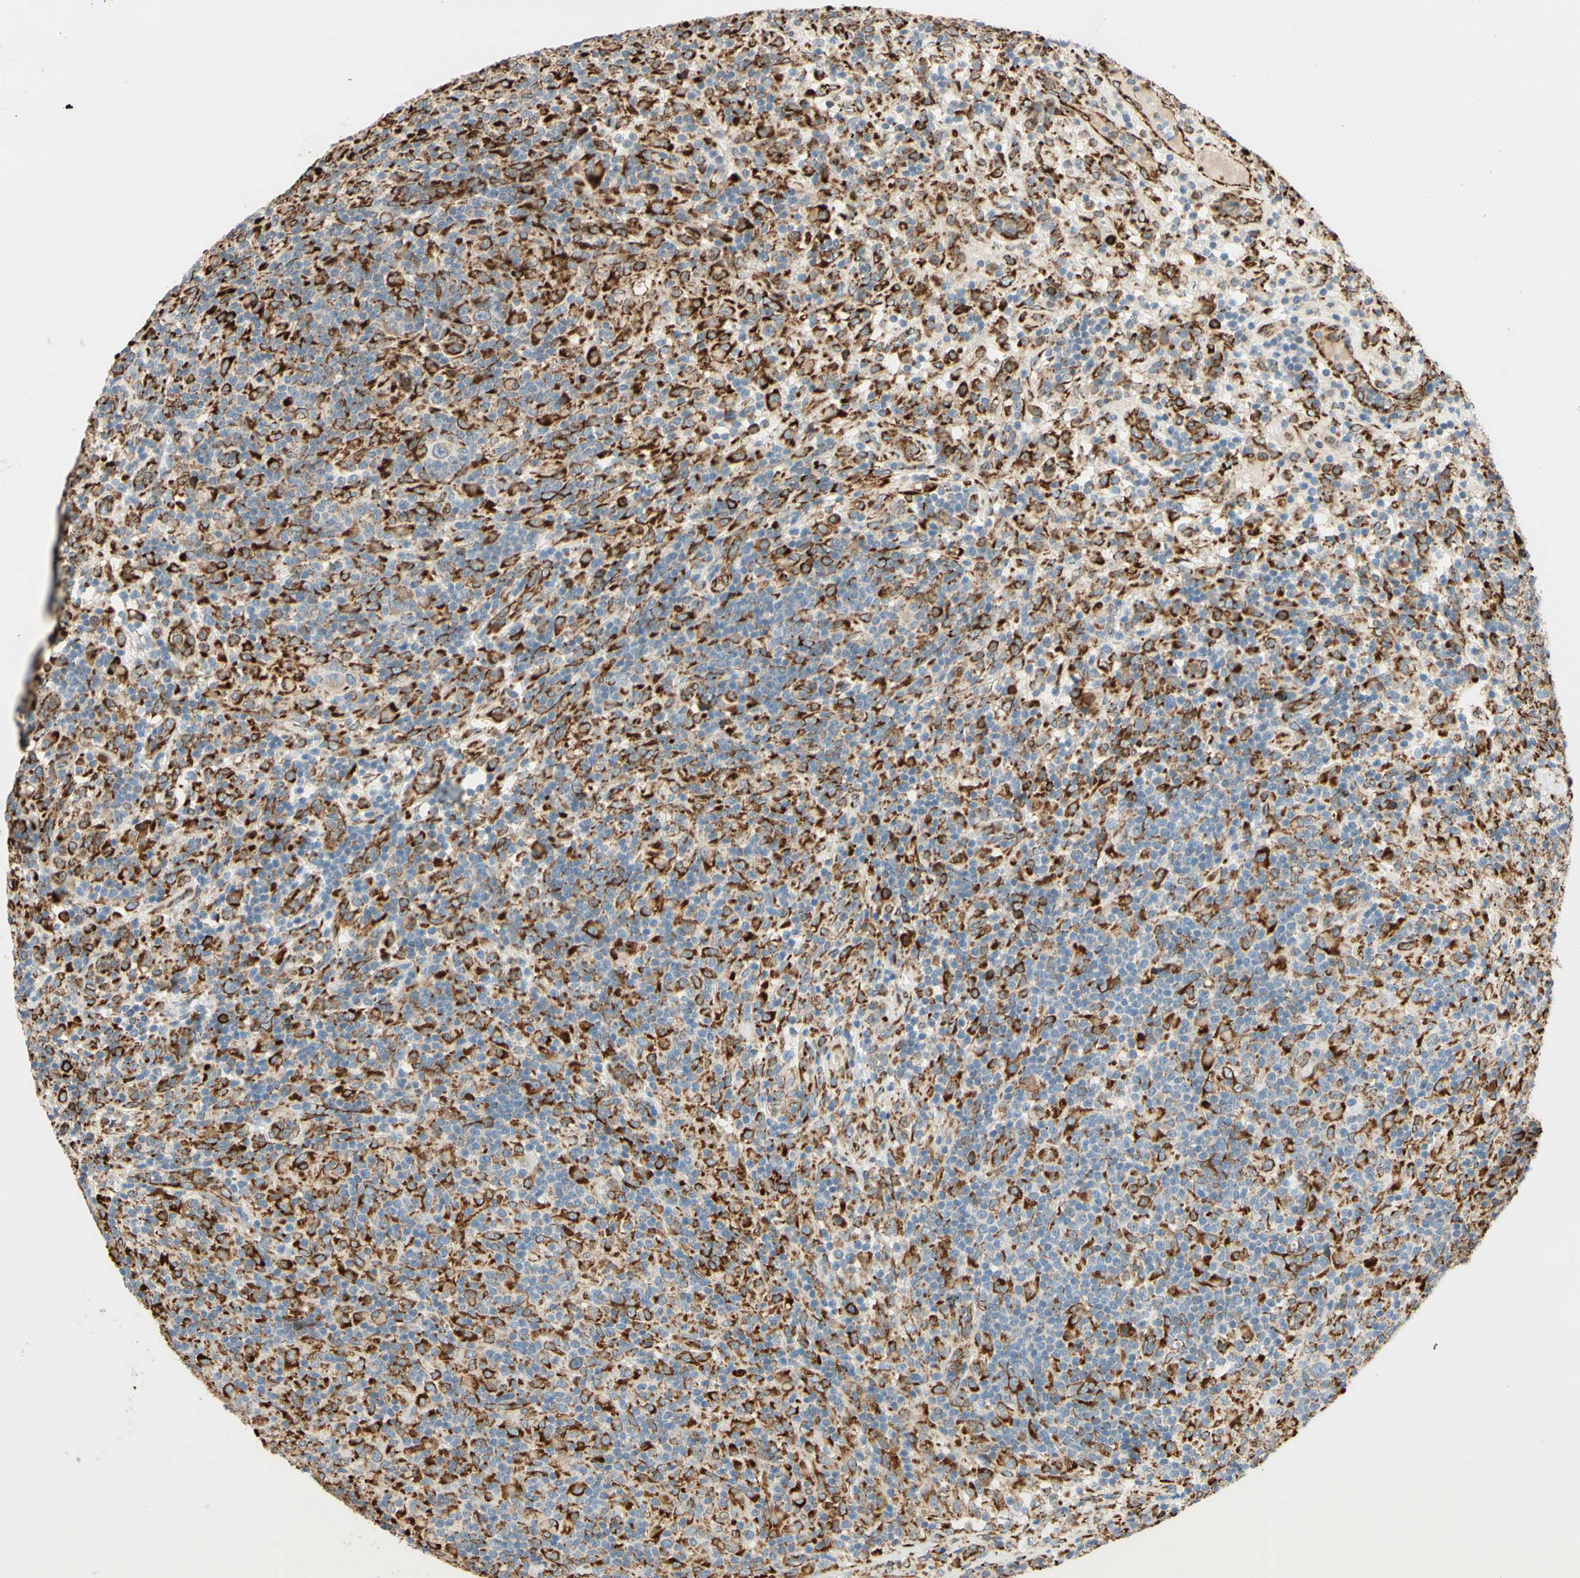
{"staining": {"intensity": "moderate", "quantity": ">75%", "location": "cytoplasmic/membranous"}, "tissue": "lymphoma", "cell_type": "Tumor cells", "image_type": "cancer", "snomed": [{"axis": "morphology", "description": "Hodgkin's disease, NOS"}, {"axis": "topography", "description": "Lymph node"}], "caption": "This photomicrograph reveals immunohistochemistry (IHC) staining of human Hodgkin's disease, with medium moderate cytoplasmic/membranous positivity in about >75% of tumor cells.", "gene": "RRBP1", "patient": {"sex": "male", "age": 70}}